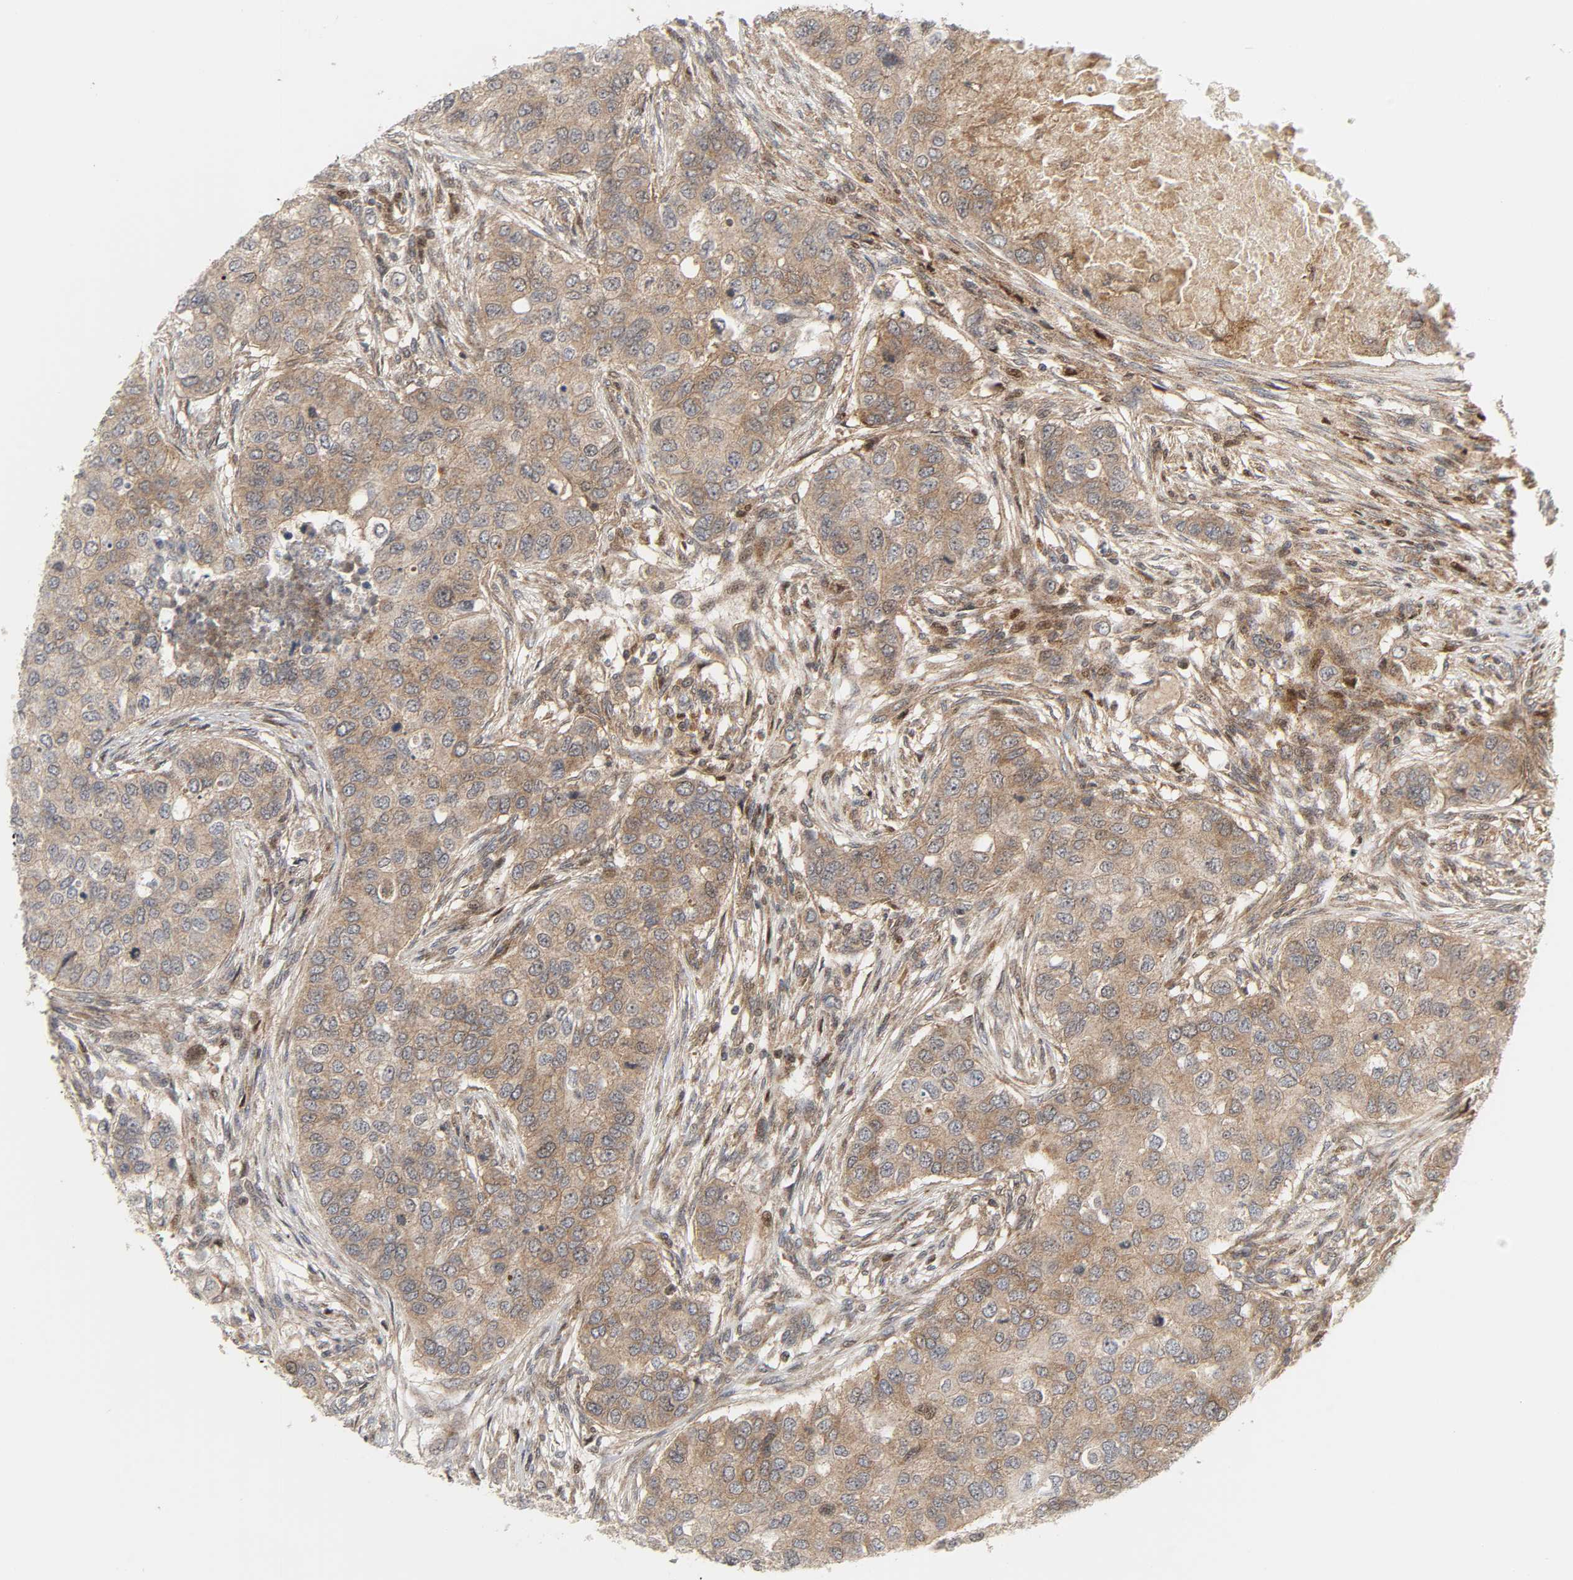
{"staining": {"intensity": "moderate", "quantity": ">75%", "location": "cytoplasmic/membranous"}, "tissue": "breast cancer", "cell_type": "Tumor cells", "image_type": "cancer", "snomed": [{"axis": "morphology", "description": "Normal tissue, NOS"}, {"axis": "morphology", "description": "Duct carcinoma"}, {"axis": "topography", "description": "Breast"}], "caption": "Brown immunohistochemical staining in infiltrating ductal carcinoma (breast) demonstrates moderate cytoplasmic/membranous positivity in about >75% of tumor cells.", "gene": "CHUK", "patient": {"sex": "female", "age": 49}}